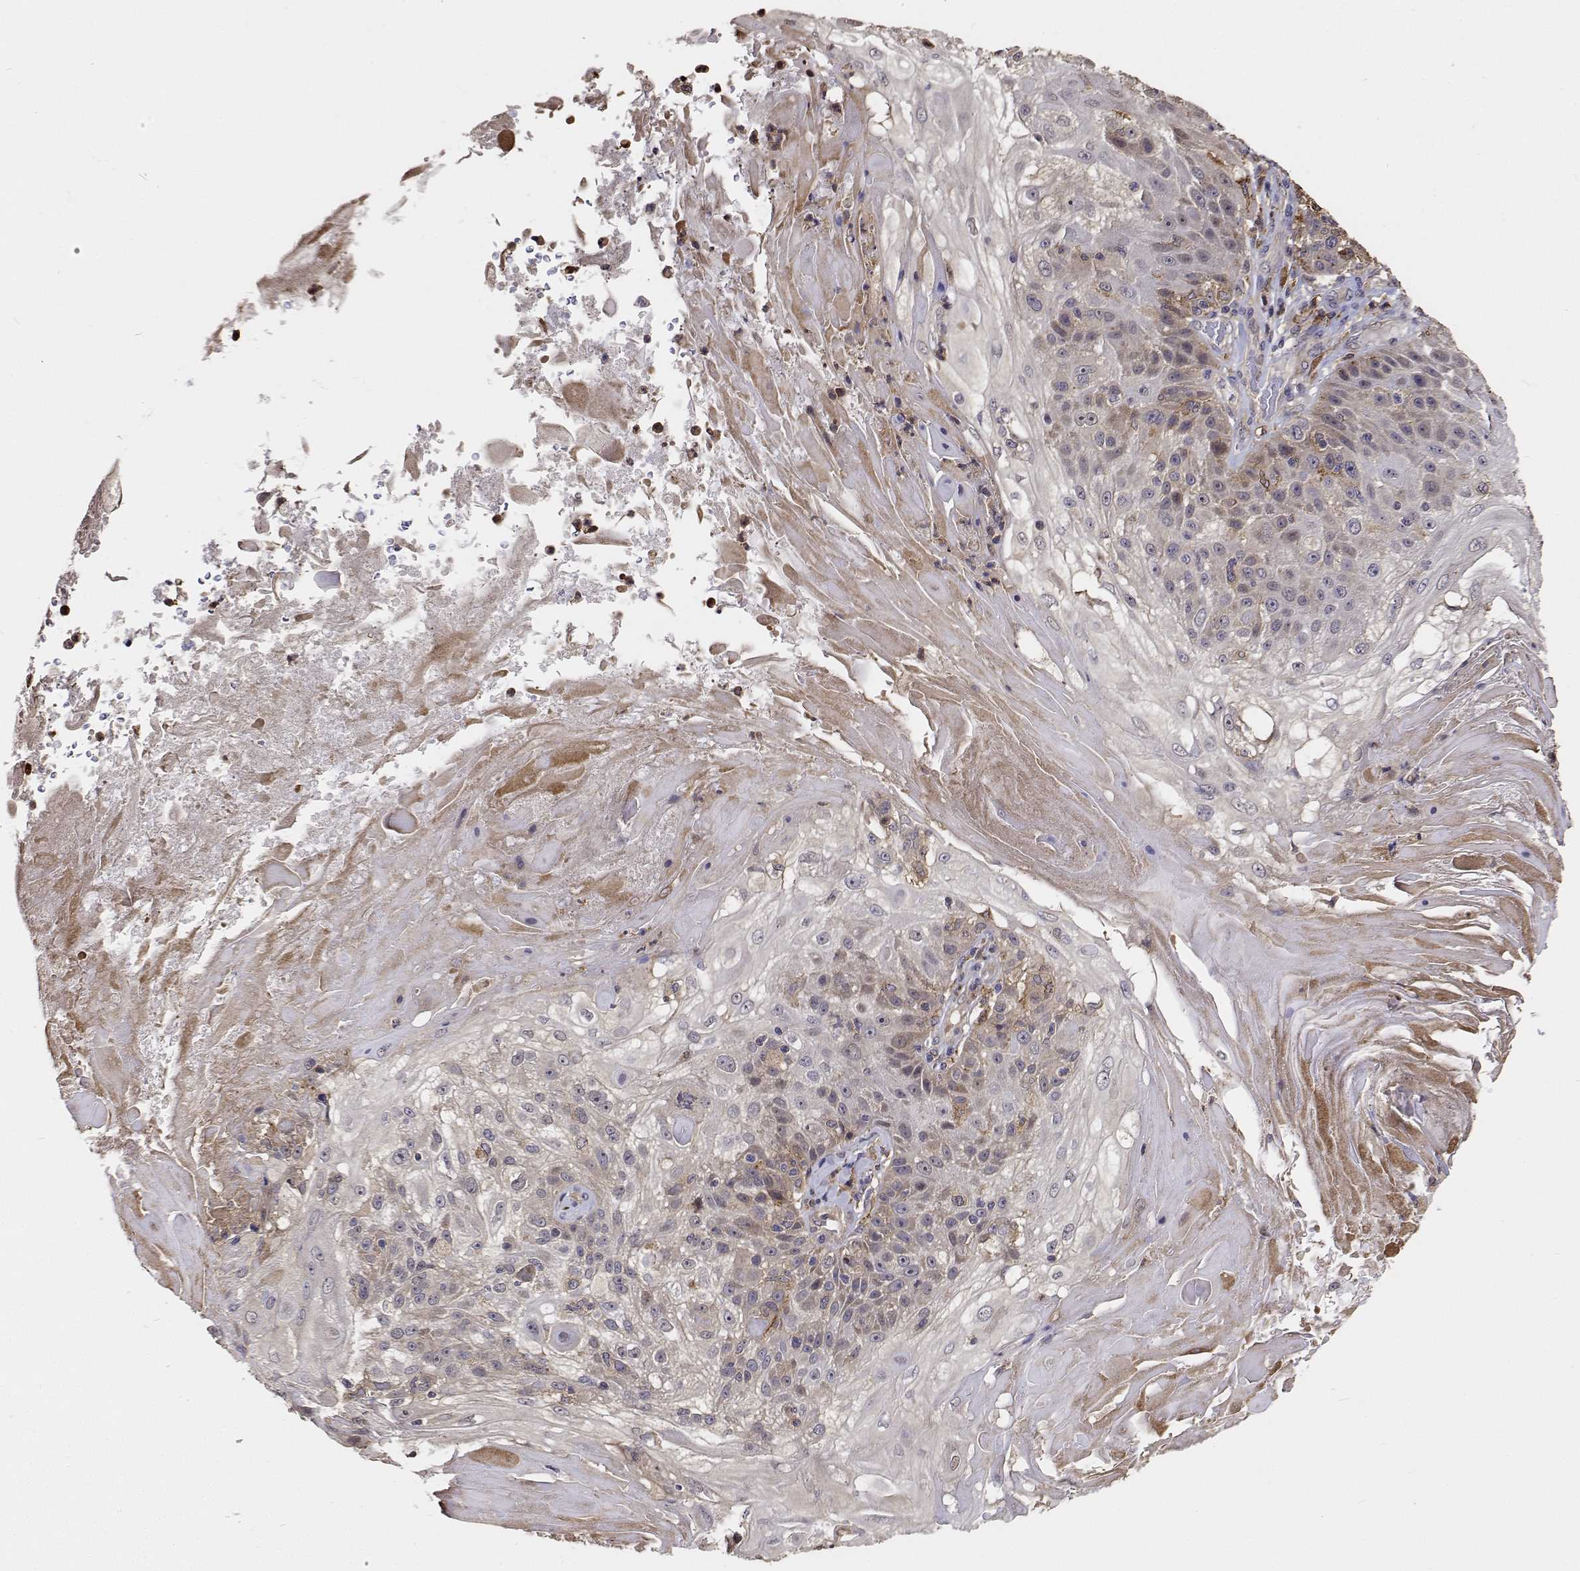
{"staining": {"intensity": "weak", "quantity": "<25%", "location": "cytoplasmic/membranous"}, "tissue": "skin cancer", "cell_type": "Tumor cells", "image_type": "cancer", "snomed": [{"axis": "morphology", "description": "Normal tissue, NOS"}, {"axis": "morphology", "description": "Squamous cell carcinoma, NOS"}, {"axis": "topography", "description": "Skin"}], "caption": "The histopathology image shows no staining of tumor cells in skin squamous cell carcinoma. The staining is performed using DAB brown chromogen with nuclei counter-stained in using hematoxylin.", "gene": "PCID2", "patient": {"sex": "female", "age": 83}}